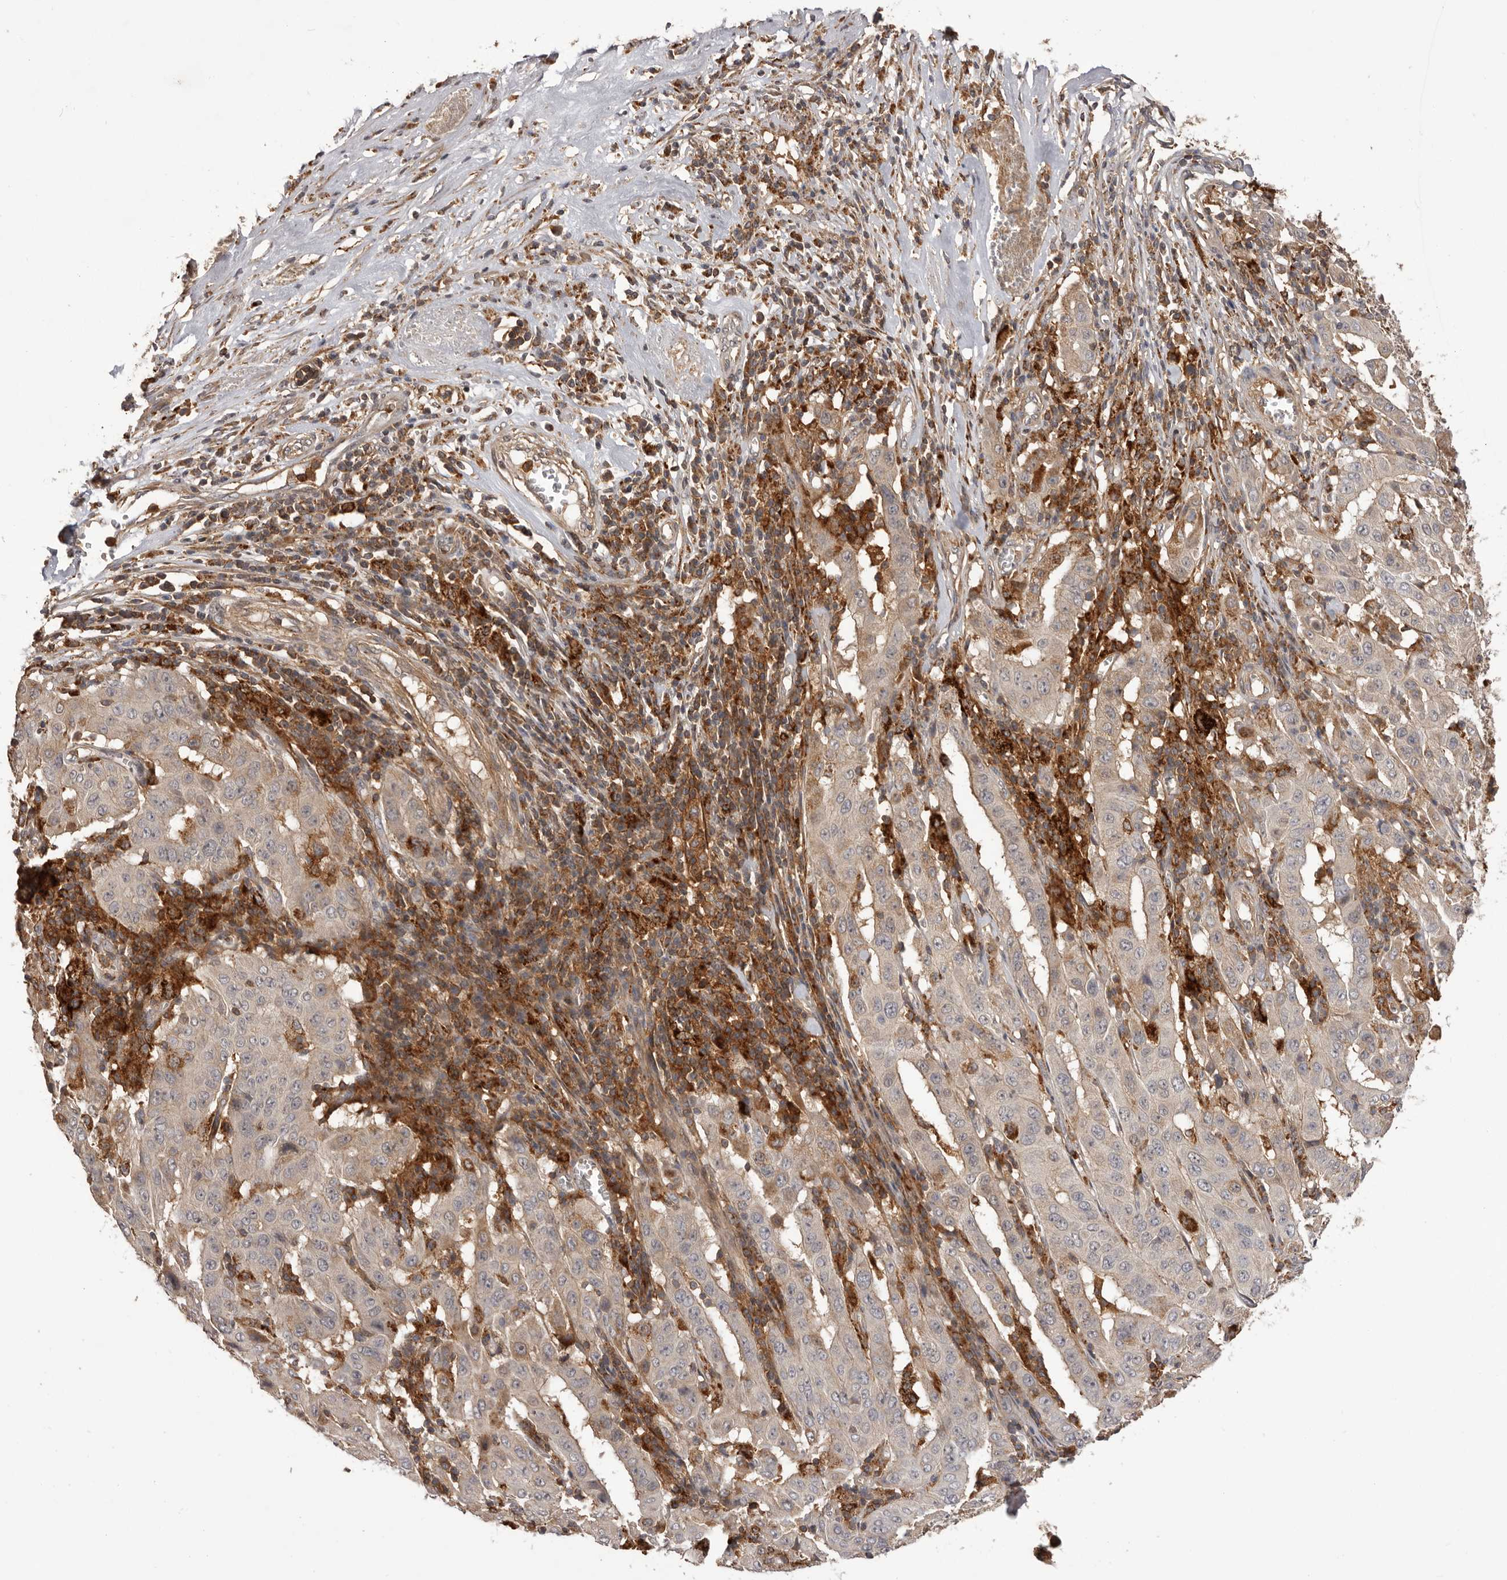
{"staining": {"intensity": "negative", "quantity": "none", "location": "none"}, "tissue": "pancreatic cancer", "cell_type": "Tumor cells", "image_type": "cancer", "snomed": [{"axis": "morphology", "description": "Adenocarcinoma, NOS"}, {"axis": "topography", "description": "Pancreas"}], "caption": "A high-resolution image shows IHC staining of pancreatic cancer, which displays no significant expression in tumor cells. The staining was performed using DAB to visualize the protein expression in brown, while the nuclei were stained in blue with hematoxylin (Magnification: 20x).", "gene": "GLIPR2", "patient": {"sex": "male", "age": 63}}